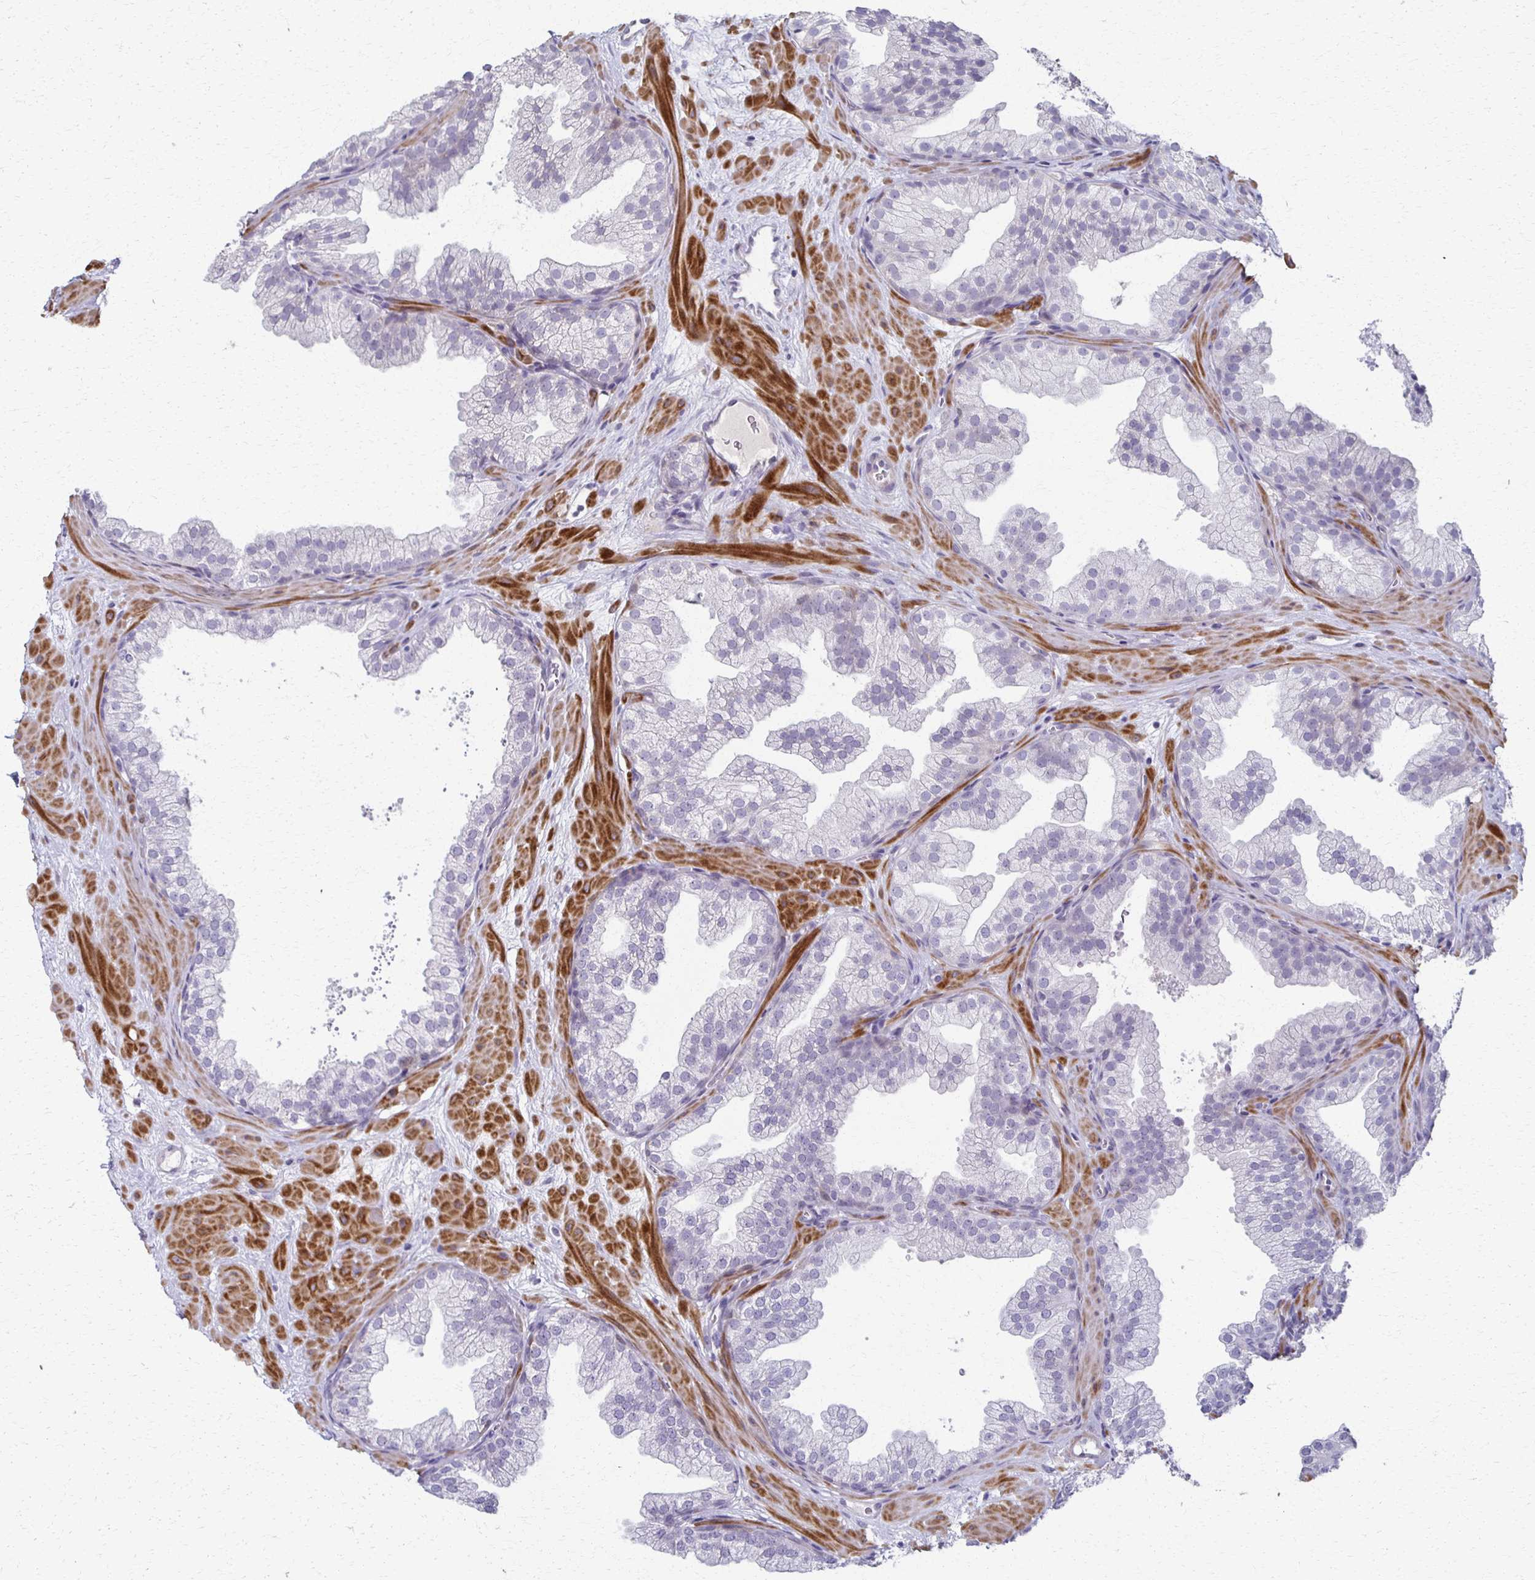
{"staining": {"intensity": "negative", "quantity": "none", "location": "none"}, "tissue": "prostate", "cell_type": "Glandular cells", "image_type": "normal", "snomed": [{"axis": "morphology", "description": "Normal tissue, NOS"}, {"axis": "topography", "description": "Prostate"}], "caption": "Immunohistochemistry (IHC) of normal prostate exhibits no positivity in glandular cells. Nuclei are stained in blue.", "gene": "FOXO4", "patient": {"sex": "male", "age": 37}}